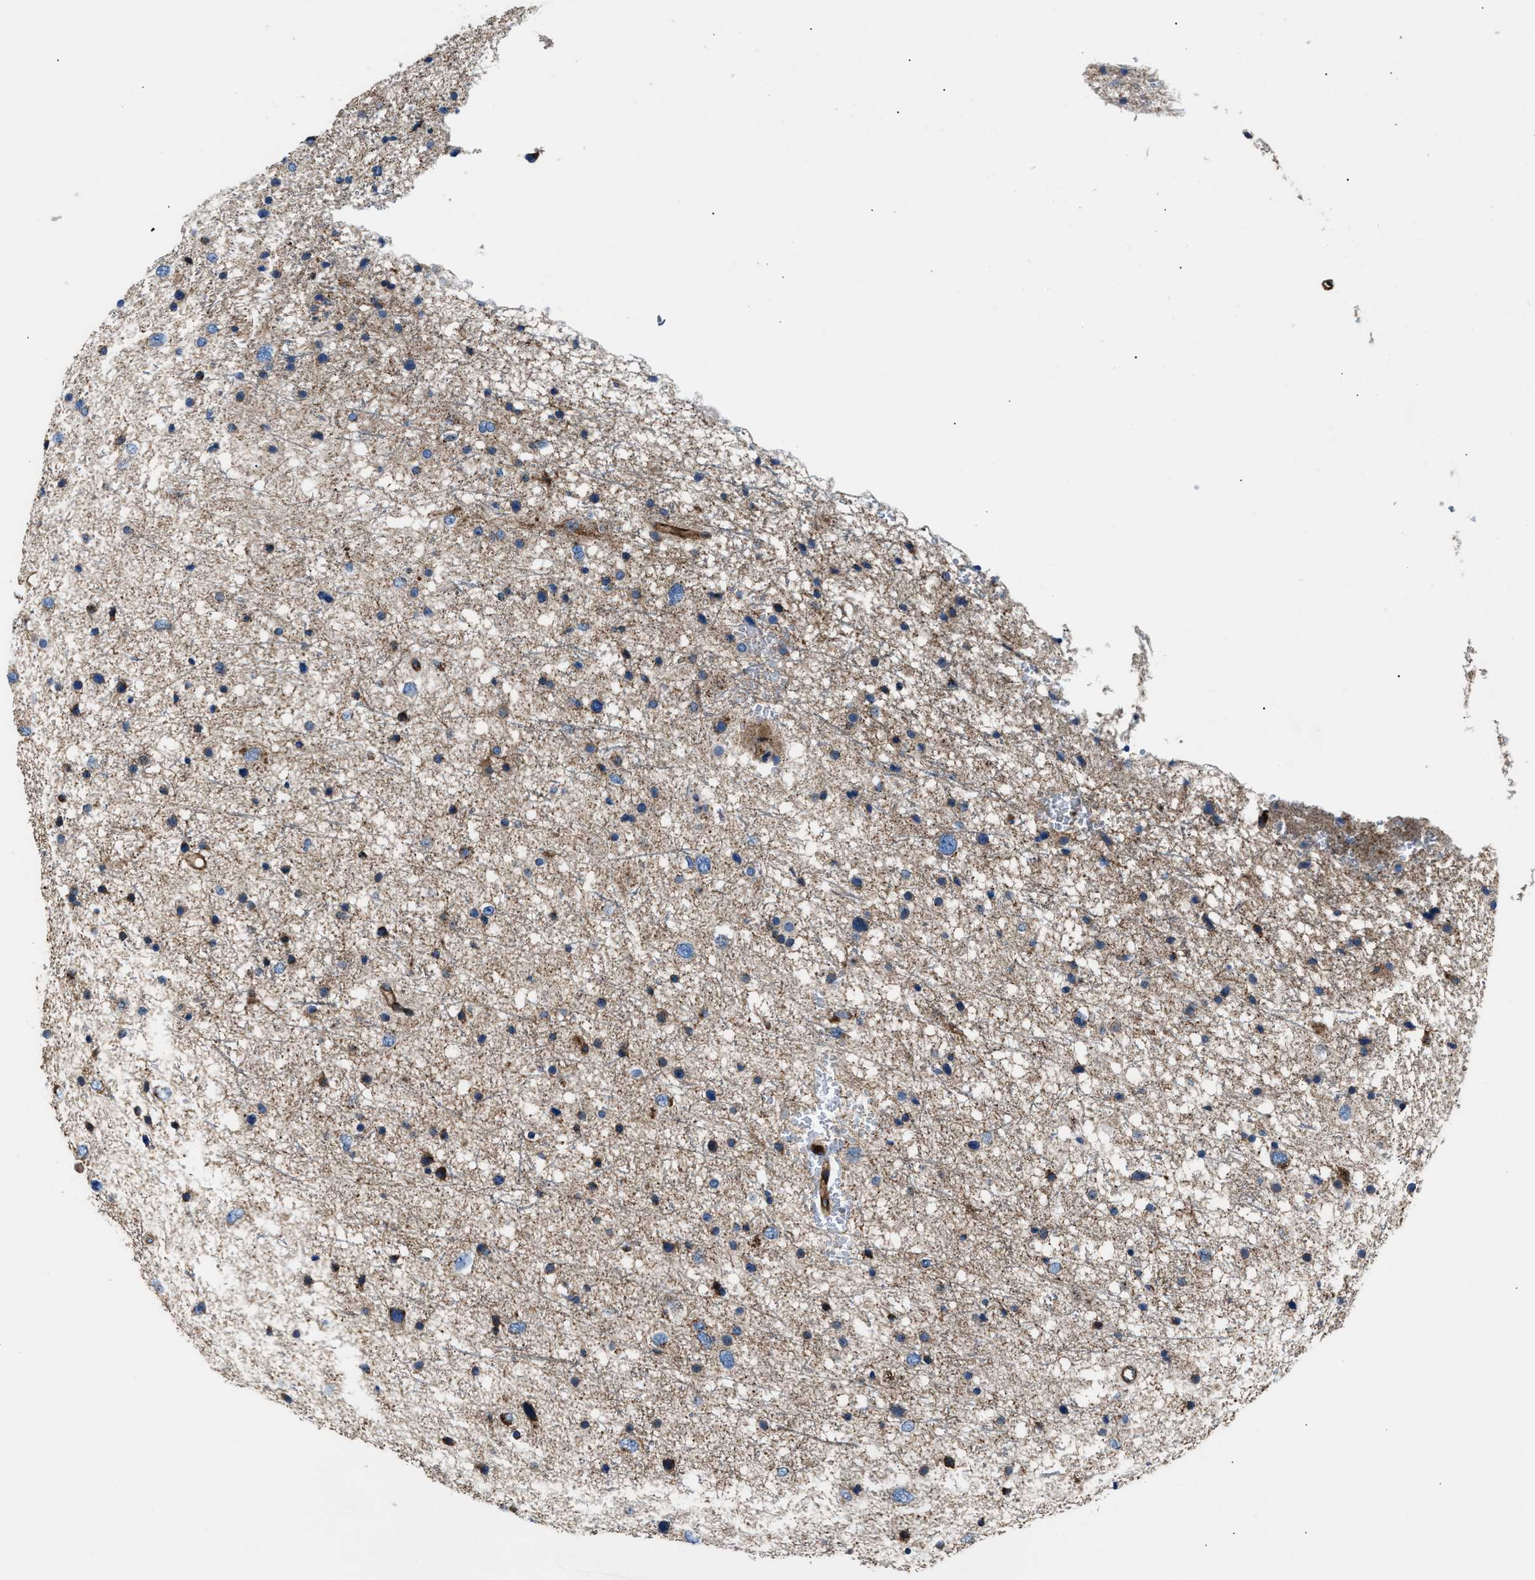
{"staining": {"intensity": "moderate", "quantity": "<25%", "location": "cytoplasmic/membranous"}, "tissue": "glioma", "cell_type": "Tumor cells", "image_type": "cancer", "snomed": [{"axis": "morphology", "description": "Glioma, malignant, Low grade"}, {"axis": "topography", "description": "Brain"}], "caption": "The micrograph reveals a brown stain indicating the presence of a protein in the cytoplasmic/membranous of tumor cells in glioma.", "gene": "GGCT", "patient": {"sex": "female", "age": 37}}